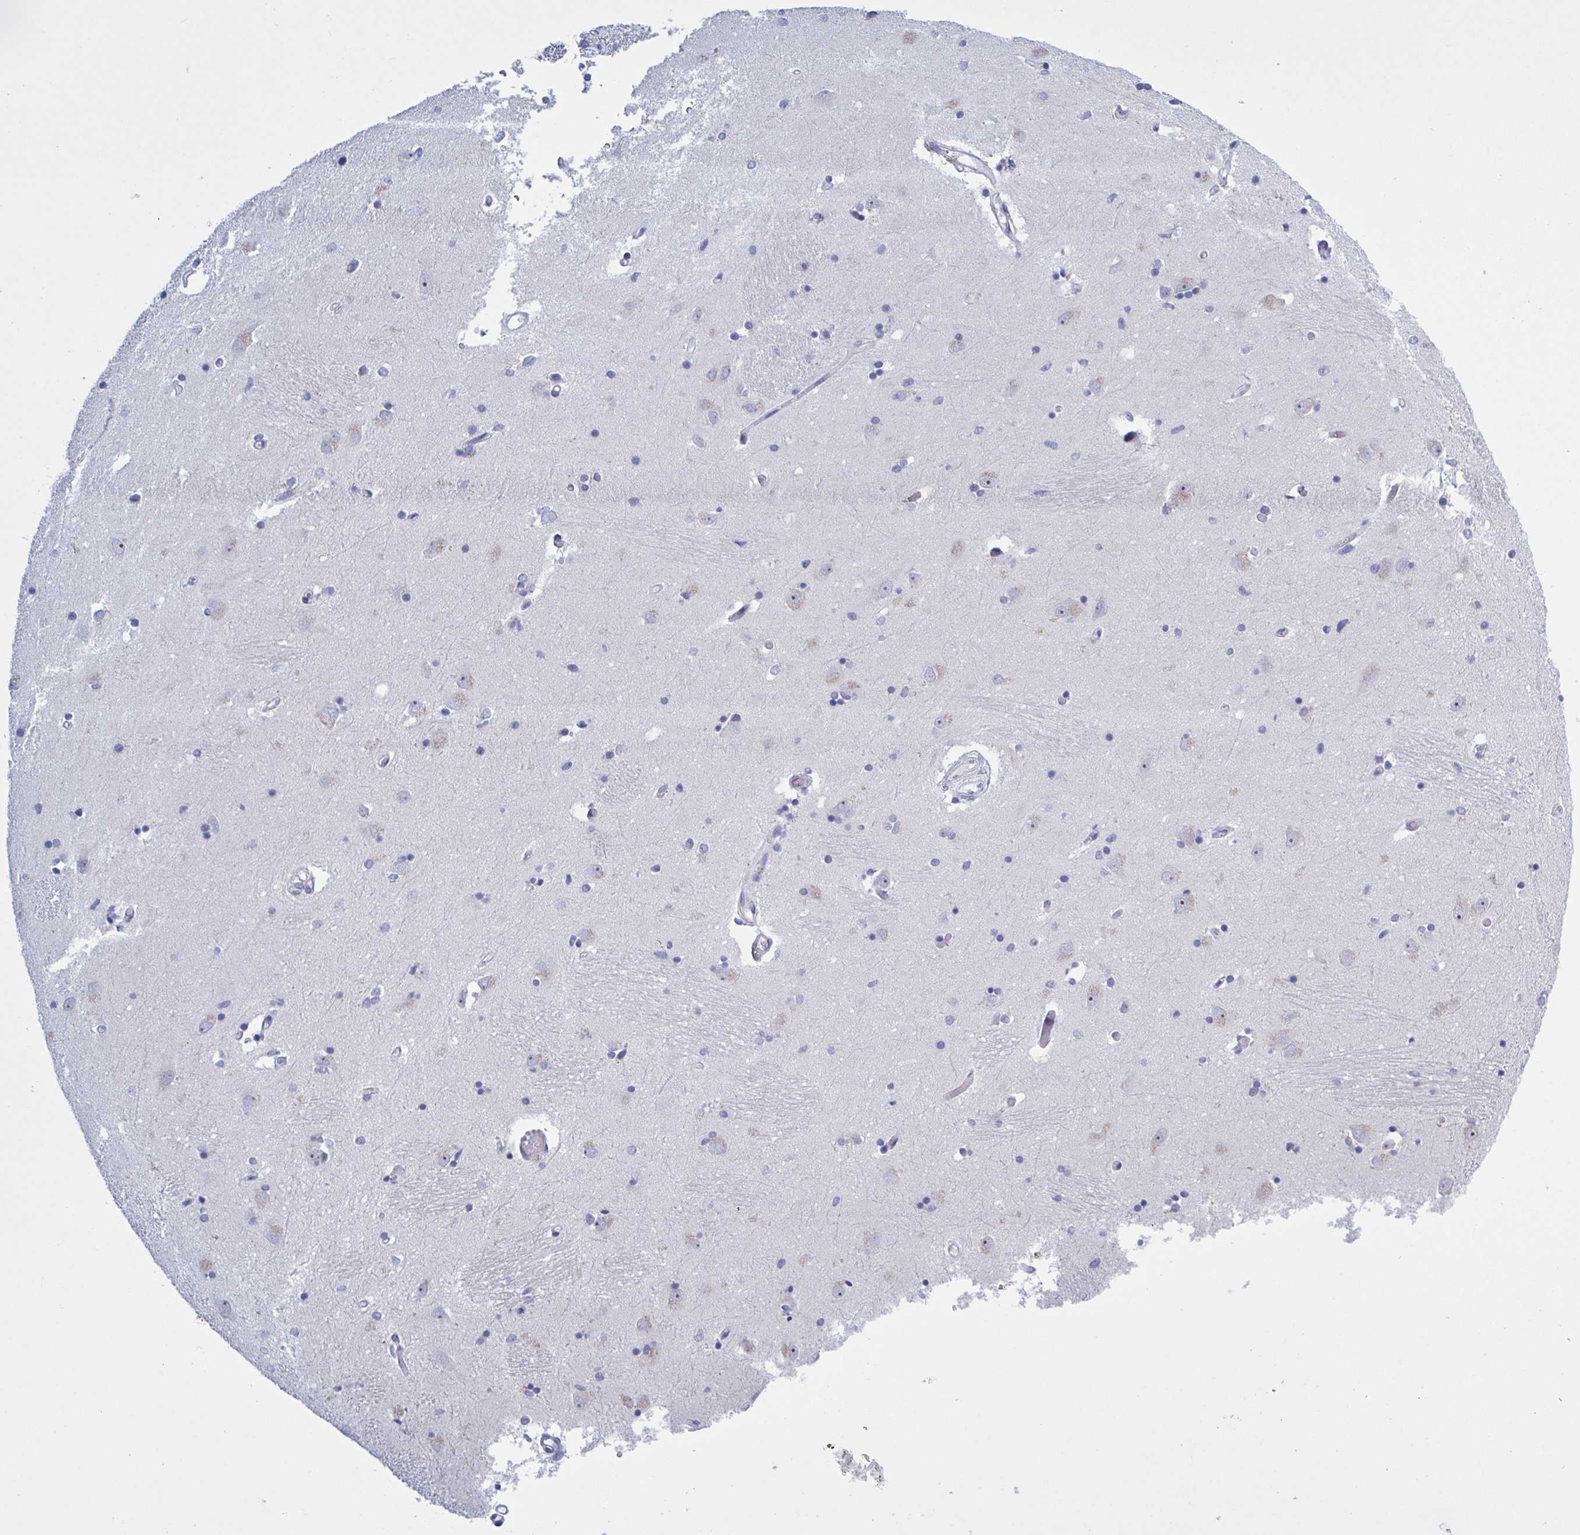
{"staining": {"intensity": "negative", "quantity": "none", "location": "none"}, "tissue": "caudate", "cell_type": "Glial cells", "image_type": "normal", "snomed": [{"axis": "morphology", "description": "Normal tissue, NOS"}, {"axis": "topography", "description": "Lateral ventricle wall"}, {"axis": "topography", "description": "Hippocampus"}], "caption": "Caudate stained for a protein using immunohistochemistry (IHC) reveals no expression glial cells.", "gene": "ST14", "patient": {"sex": "female", "age": 63}}